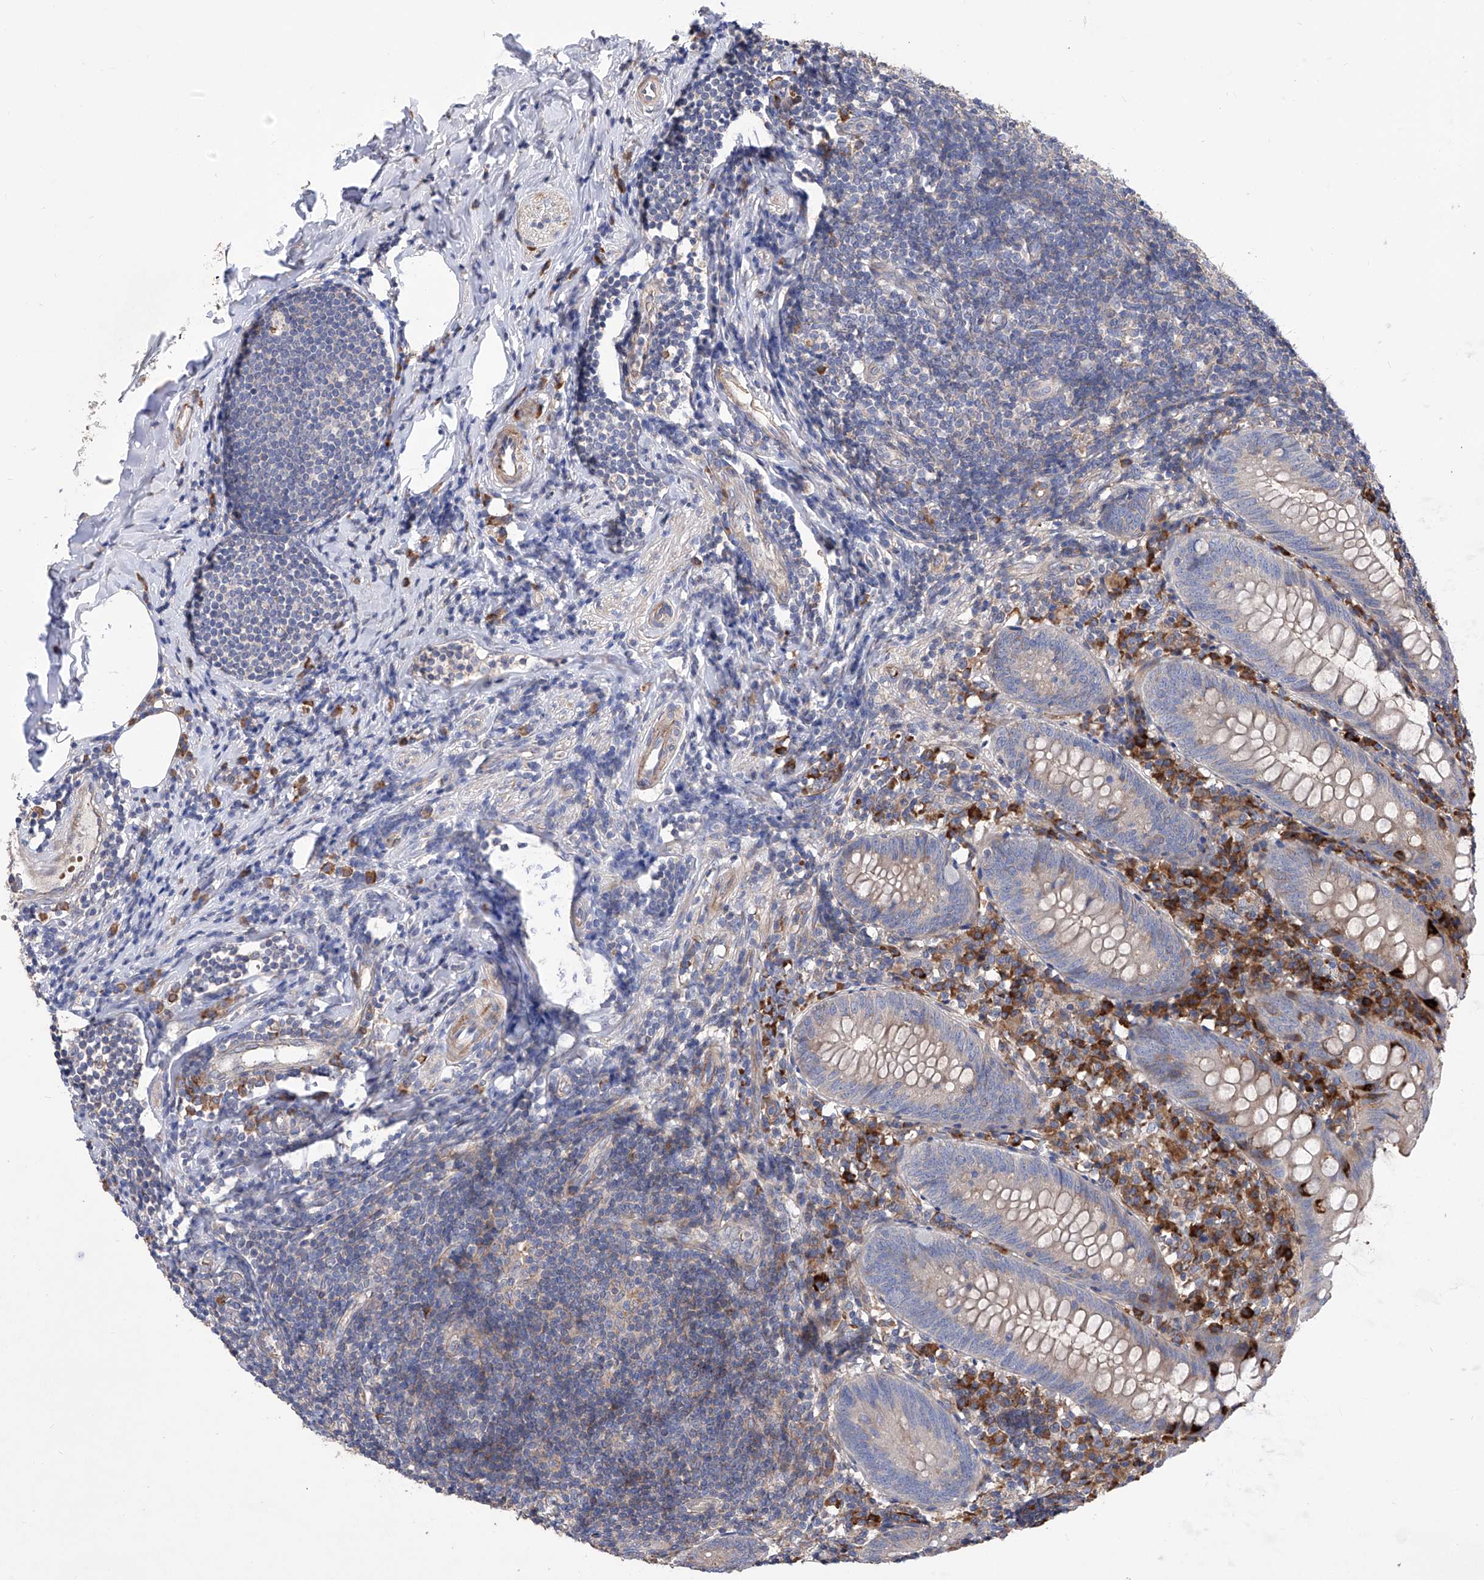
{"staining": {"intensity": "weak", "quantity": "<25%", "location": "cytoplasmic/membranous"}, "tissue": "appendix", "cell_type": "Glandular cells", "image_type": "normal", "snomed": [{"axis": "morphology", "description": "Normal tissue, NOS"}, {"axis": "topography", "description": "Appendix"}], "caption": "Protein analysis of unremarkable appendix demonstrates no significant staining in glandular cells.", "gene": "NFATC4", "patient": {"sex": "female", "age": 54}}